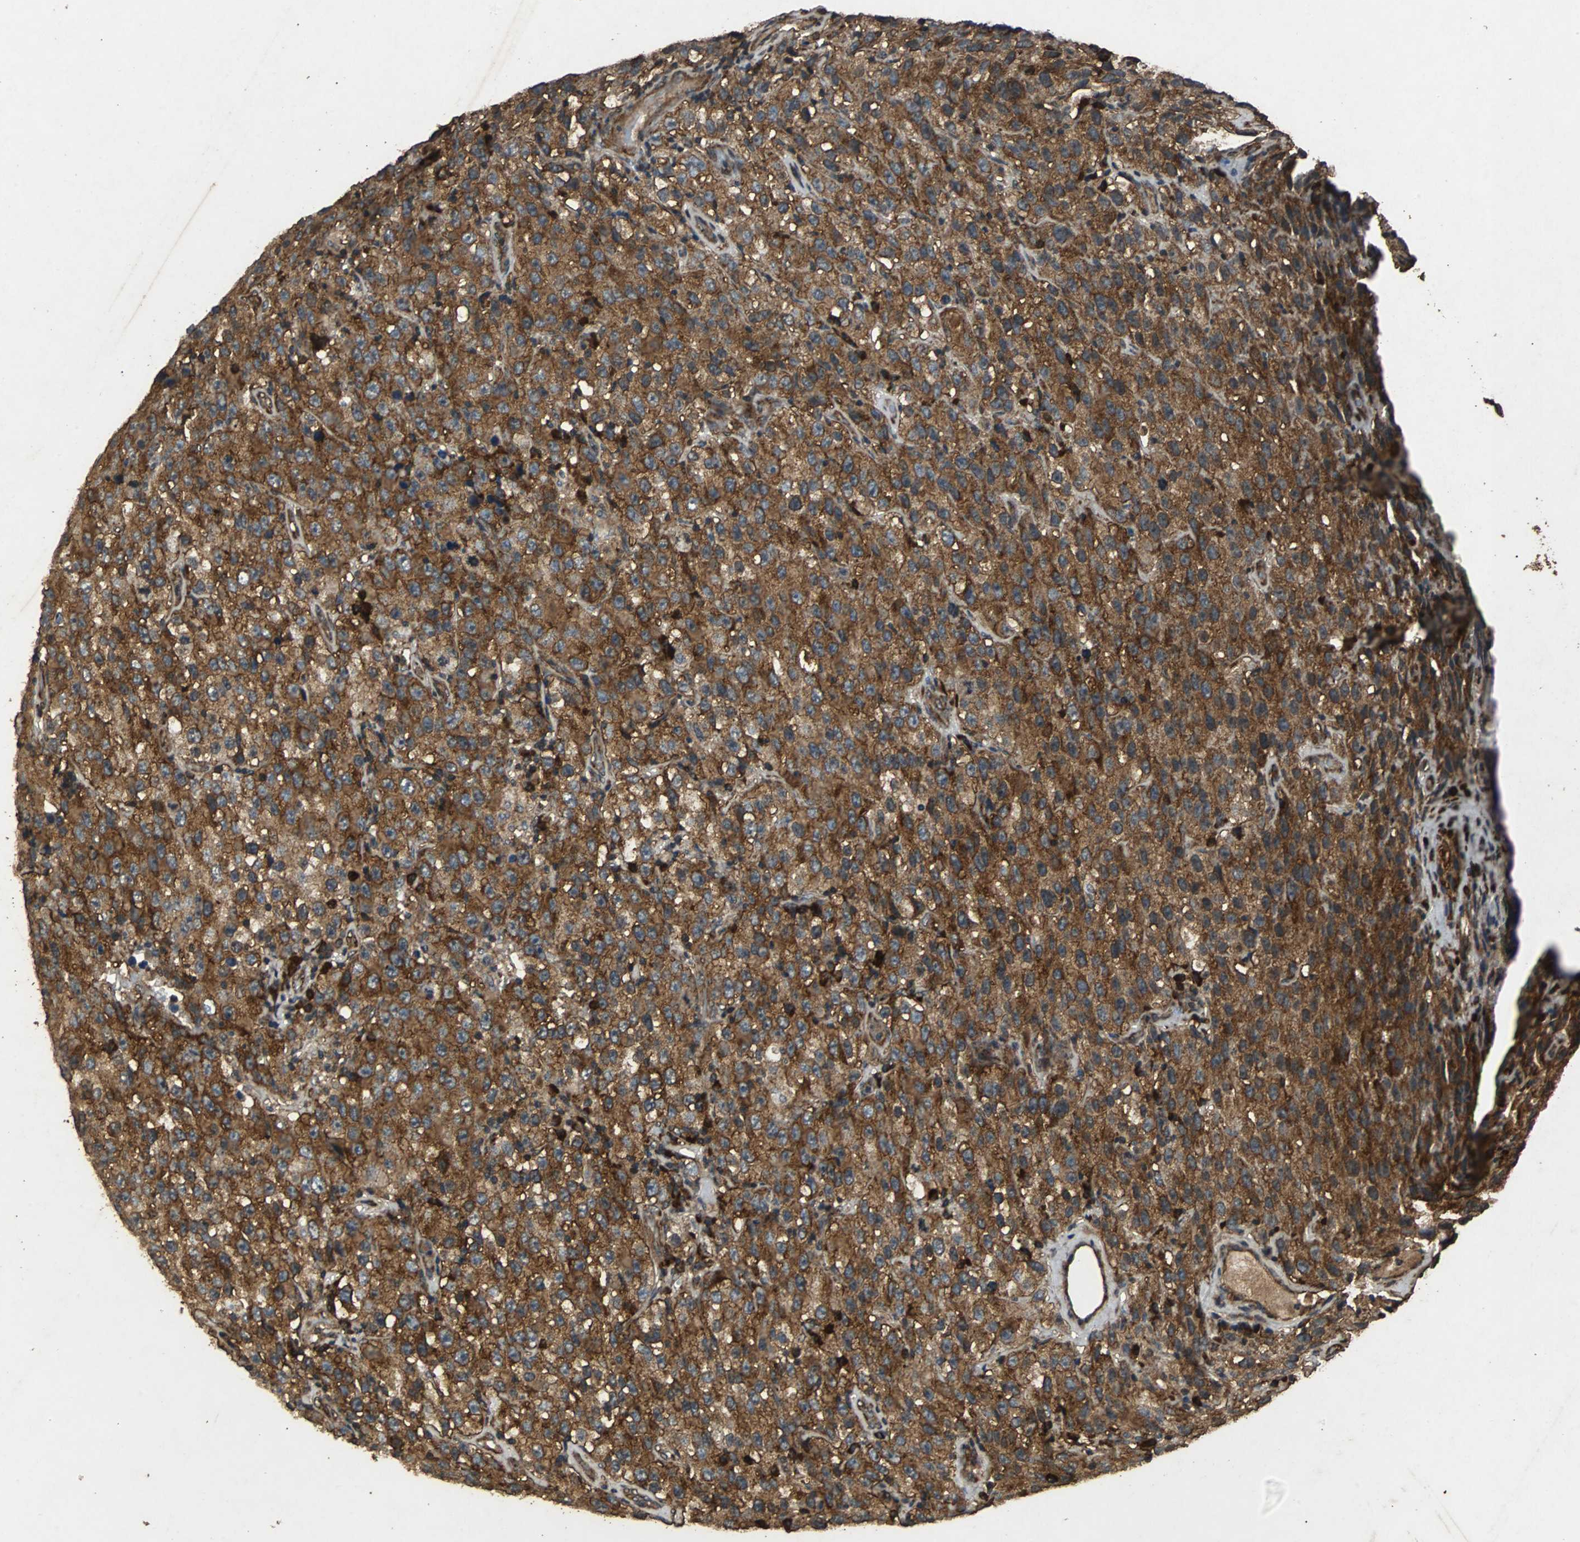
{"staining": {"intensity": "strong", "quantity": ">75%", "location": "cytoplasmic/membranous"}, "tissue": "testis cancer", "cell_type": "Tumor cells", "image_type": "cancer", "snomed": [{"axis": "morphology", "description": "Seminoma, NOS"}, {"axis": "topography", "description": "Testis"}], "caption": "The image shows staining of testis seminoma, revealing strong cytoplasmic/membranous protein expression (brown color) within tumor cells. (Stains: DAB in brown, nuclei in blue, Microscopy: brightfield microscopy at high magnification).", "gene": "NAA10", "patient": {"sex": "male", "age": 52}}